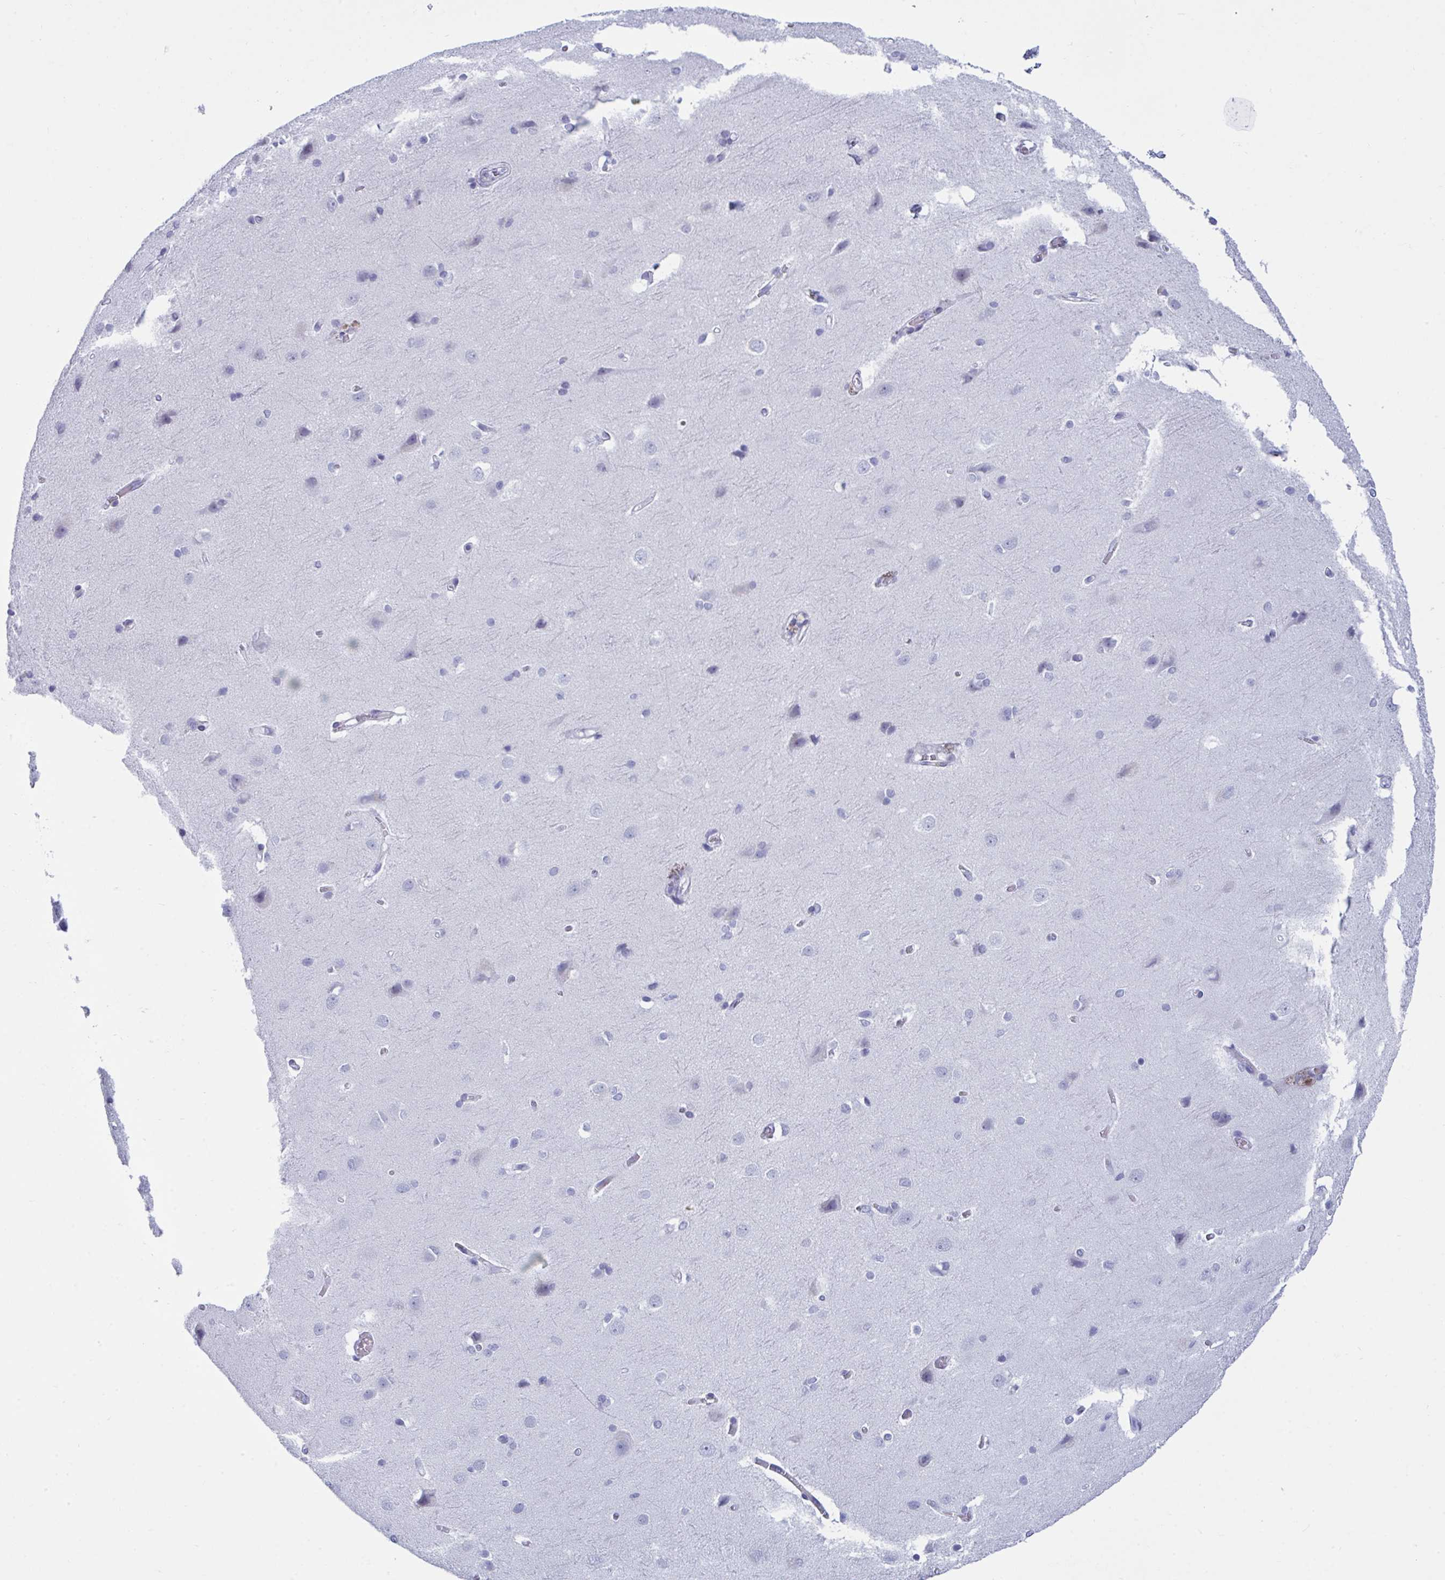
{"staining": {"intensity": "negative", "quantity": "none", "location": "none"}, "tissue": "cerebral cortex", "cell_type": "Endothelial cells", "image_type": "normal", "snomed": [{"axis": "morphology", "description": "Normal tissue, NOS"}, {"axis": "topography", "description": "Cerebral cortex"}], "caption": "Endothelial cells are negative for protein expression in normal human cerebral cortex.", "gene": "PRDM9", "patient": {"sex": "male", "age": 37}}